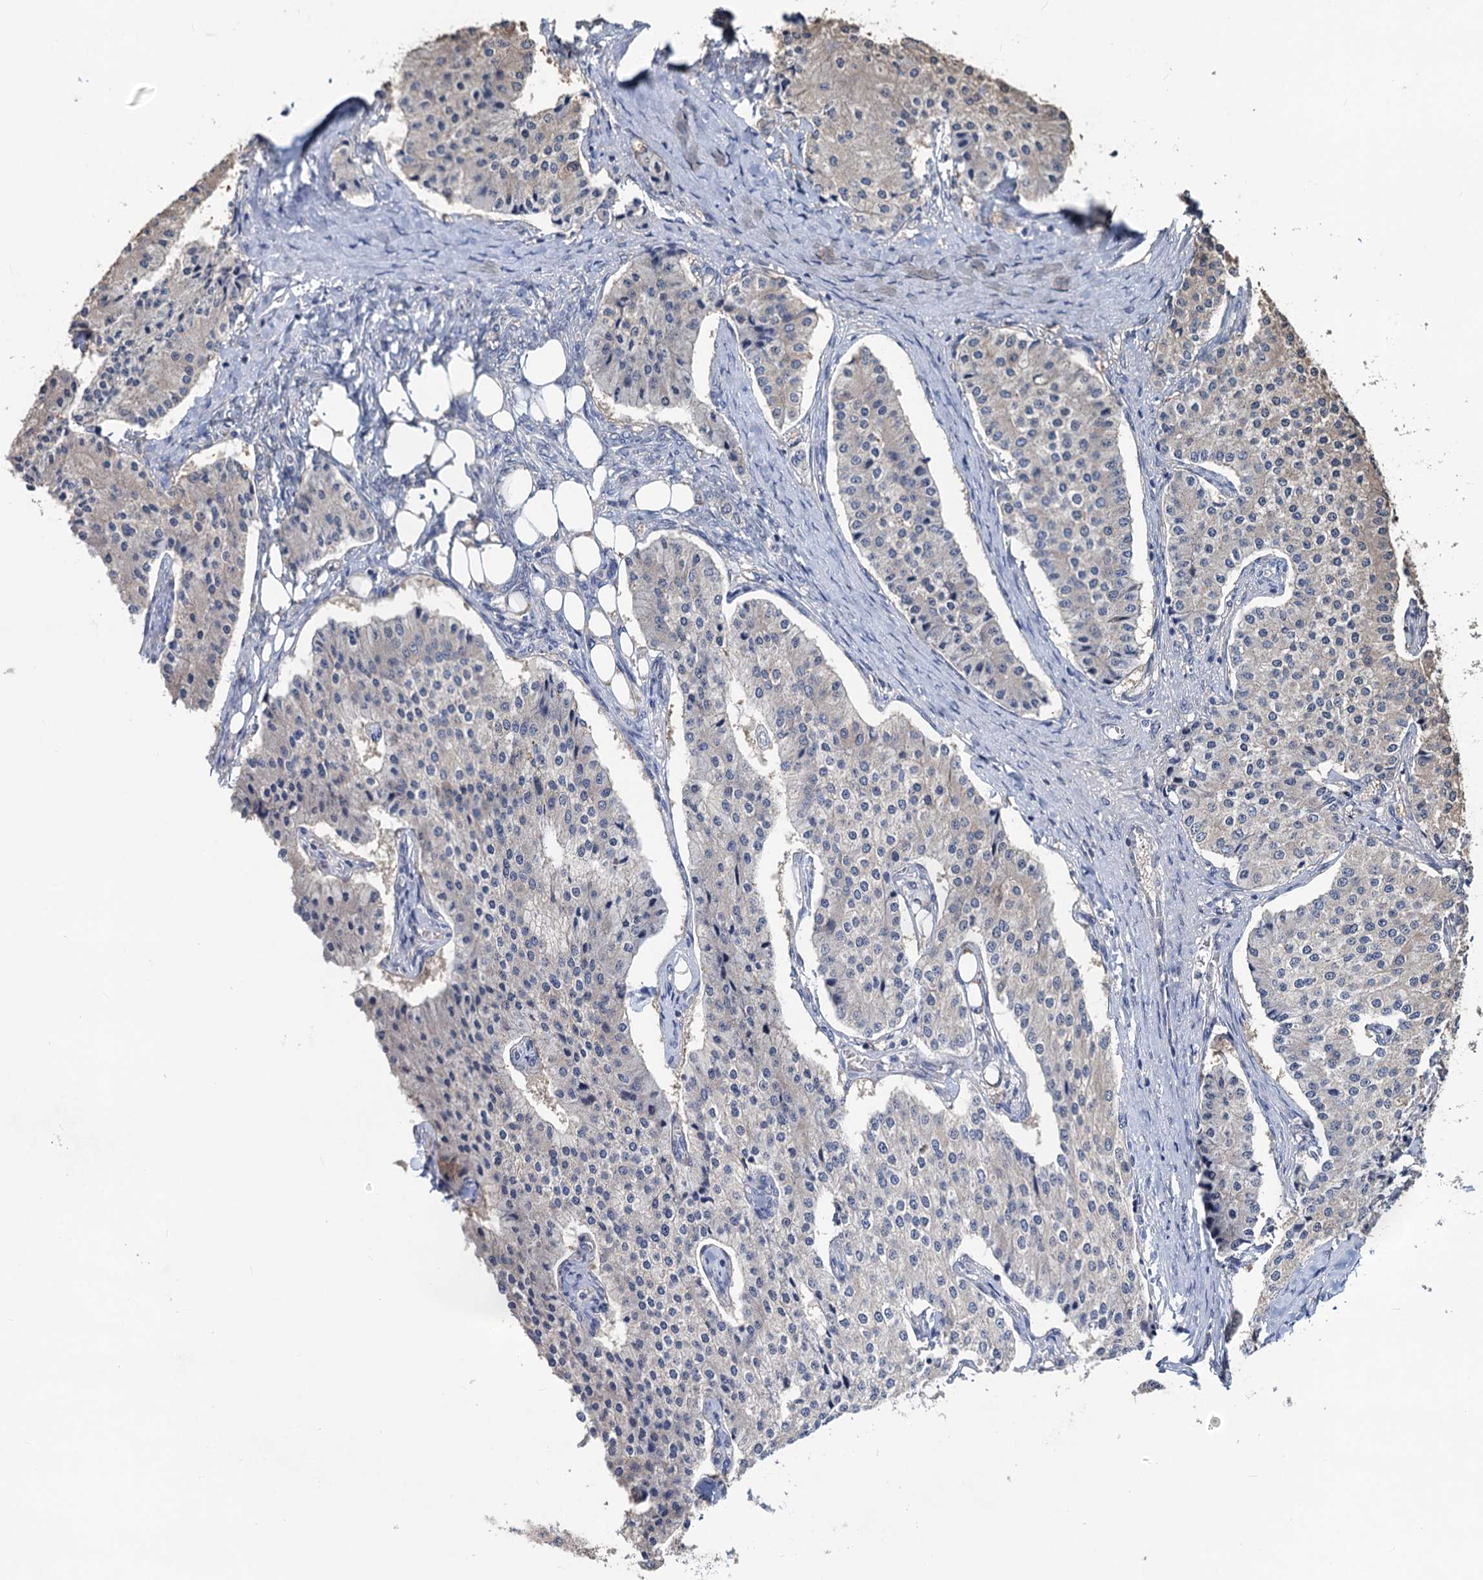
{"staining": {"intensity": "negative", "quantity": "none", "location": "none"}, "tissue": "carcinoid", "cell_type": "Tumor cells", "image_type": "cancer", "snomed": [{"axis": "morphology", "description": "Carcinoid, malignant, NOS"}, {"axis": "topography", "description": "Colon"}], "caption": "Tumor cells show no significant positivity in carcinoid.", "gene": "RTKN2", "patient": {"sex": "female", "age": 52}}